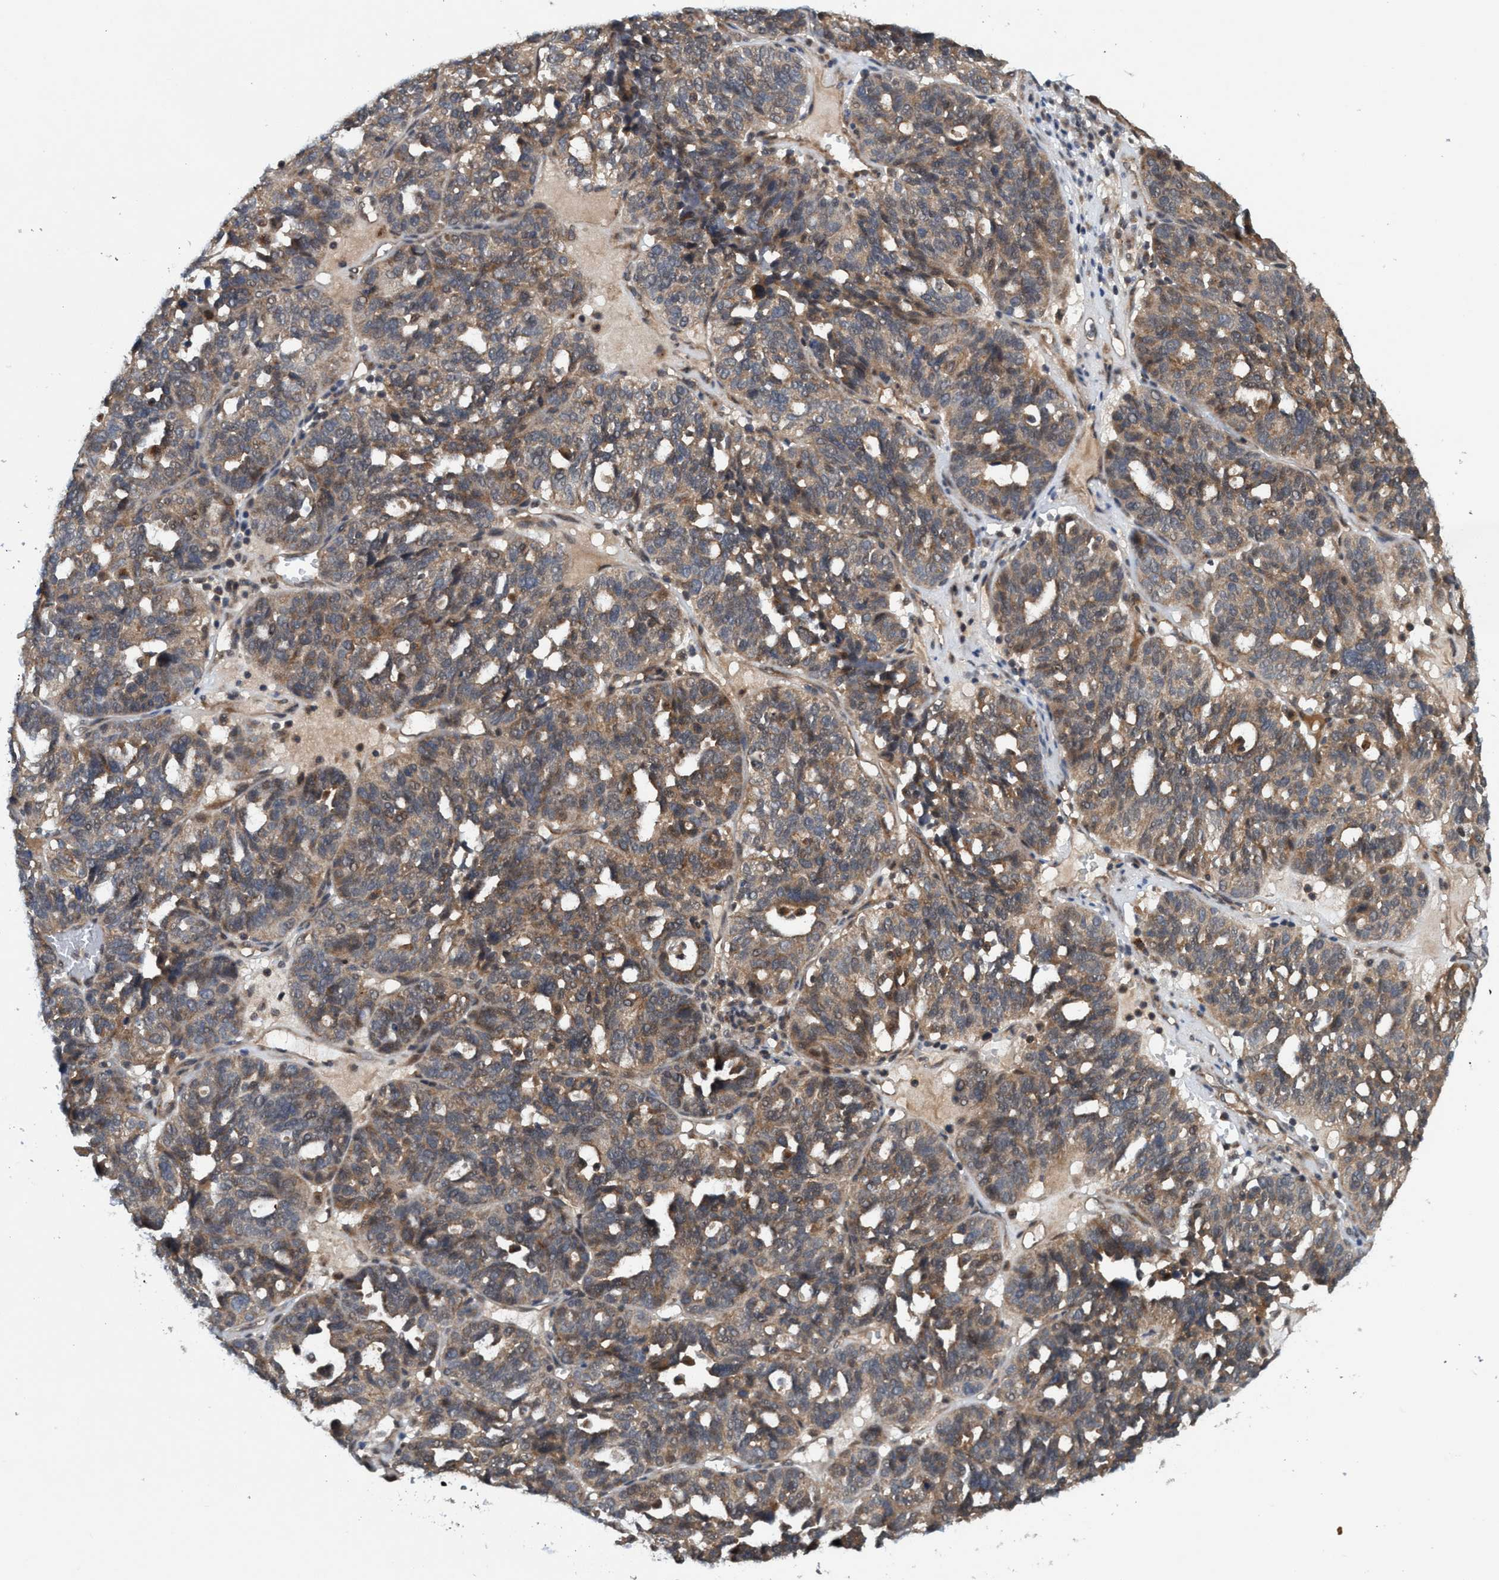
{"staining": {"intensity": "weak", "quantity": ">75%", "location": "cytoplasmic/membranous"}, "tissue": "ovarian cancer", "cell_type": "Tumor cells", "image_type": "cancer", "snomed": [{"axis": "morphology", "description": "Cystadenocarcinoma, serous, NOS"}, {"axis": "topography", "description": "Ovary"}], "caption": "Approximately >75% of tumor cells in human ovarian cancer (serous cystadenocarcinoma) exhibit weak cytoplasmic/membranous protein staining as visualized by brown immunohistochemical staining.", "gene": "TRIM65", "patient": {"sex": "female", "age": 59}}